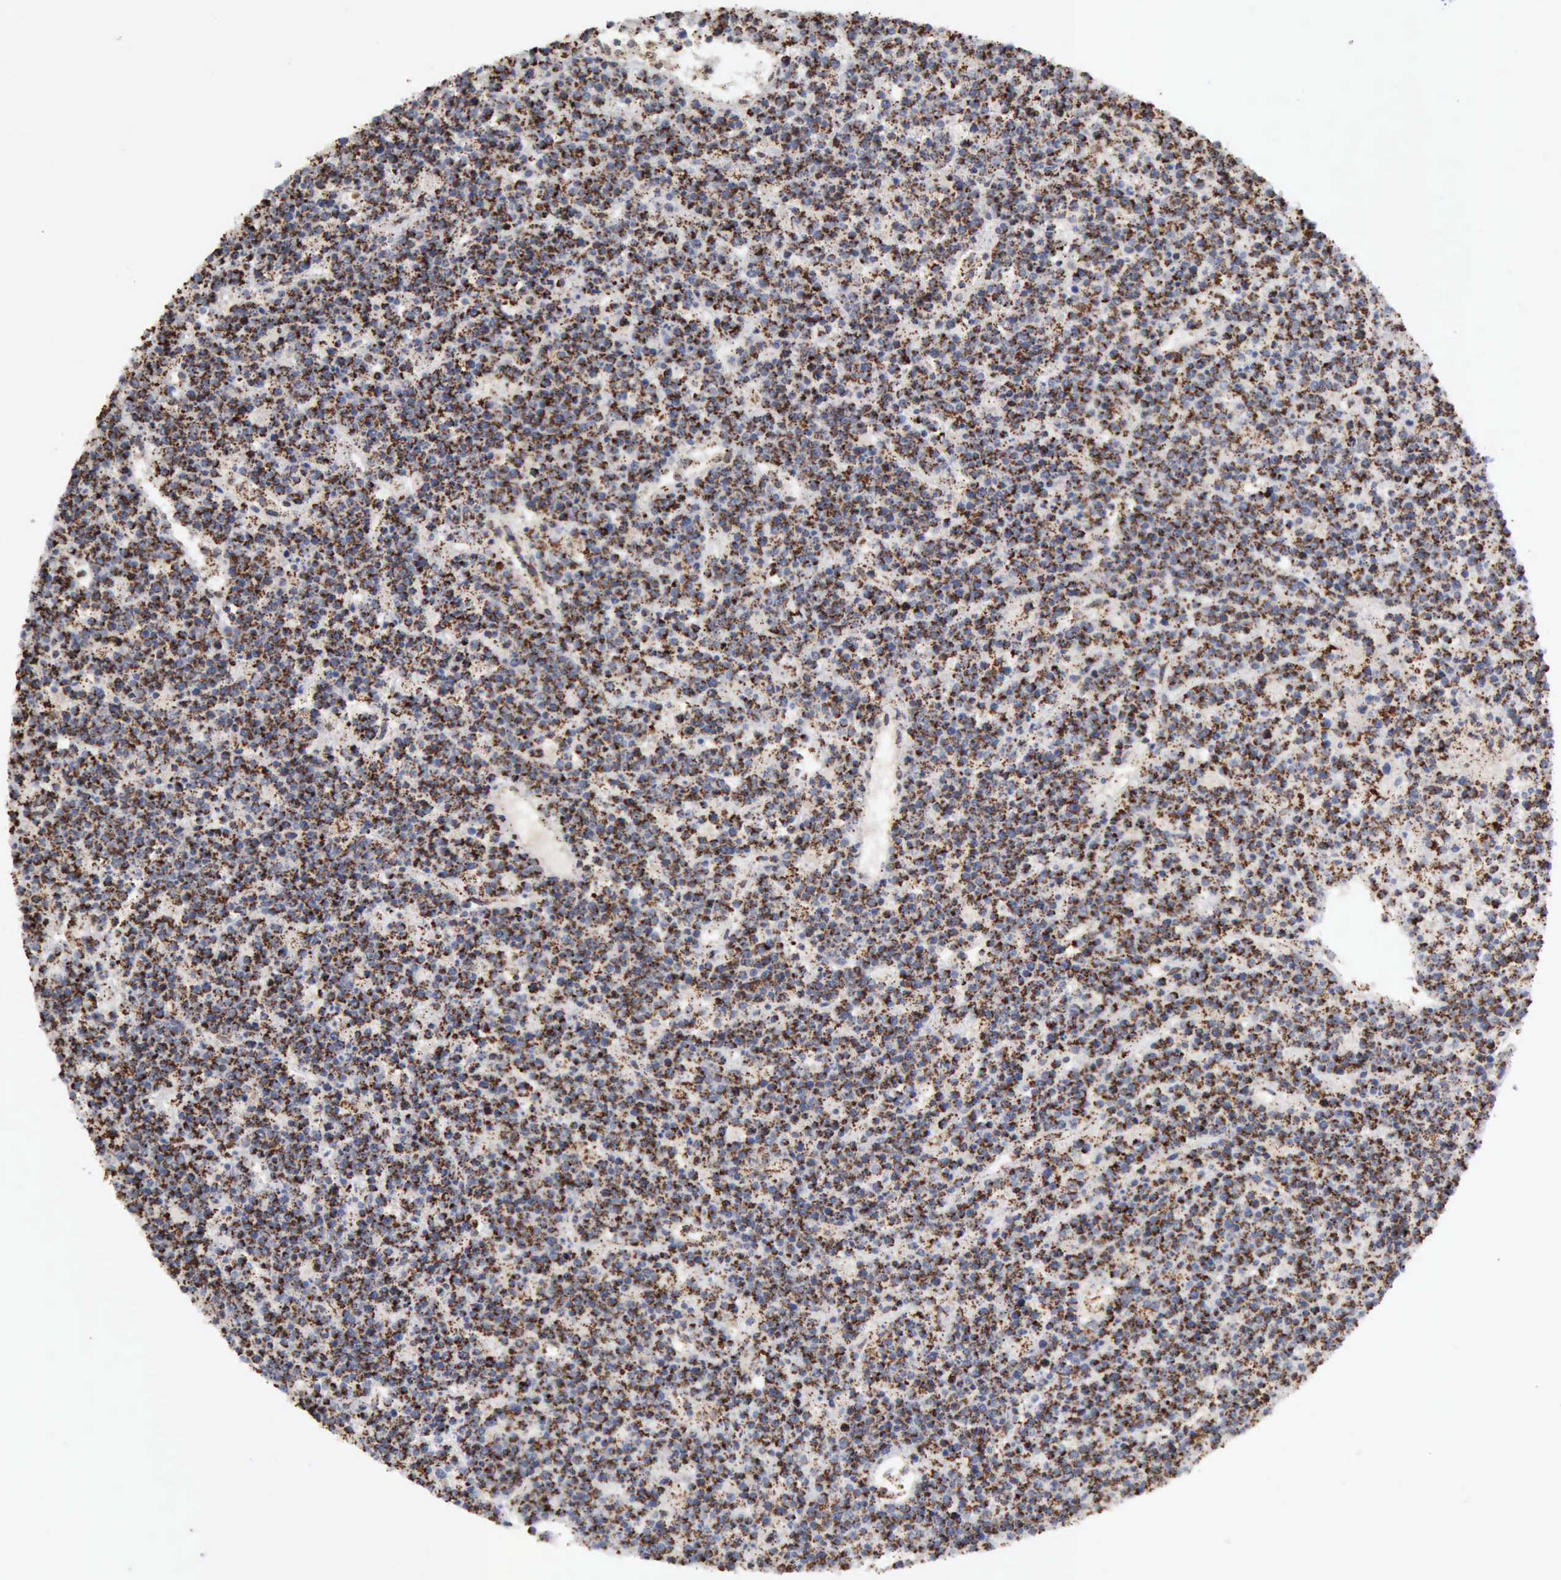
{"staining": {"intensity": "strong", "quantity": ">75%", "location": "cytoplasmic/membranous"}, "tissue": "lymphoma", "cell_type": "Tumor cells", "image_type": "cancer", "snomed": [{"axis": "morphology", "description": "Malignant lymphoma, non-Hodgkin's type, High grade"}, {"axis": "topography", "description": "Ovary"}], "caption": "The histopathology image demonstrates a brown stain indicating the presence of a protein in the cytoplasmic/membranous of tumor cells in malignant lymphoma, non-Hodgkin's type (high-grade).", "gene": "ACO2", "patient": {"sex": "female", "age": 56}}